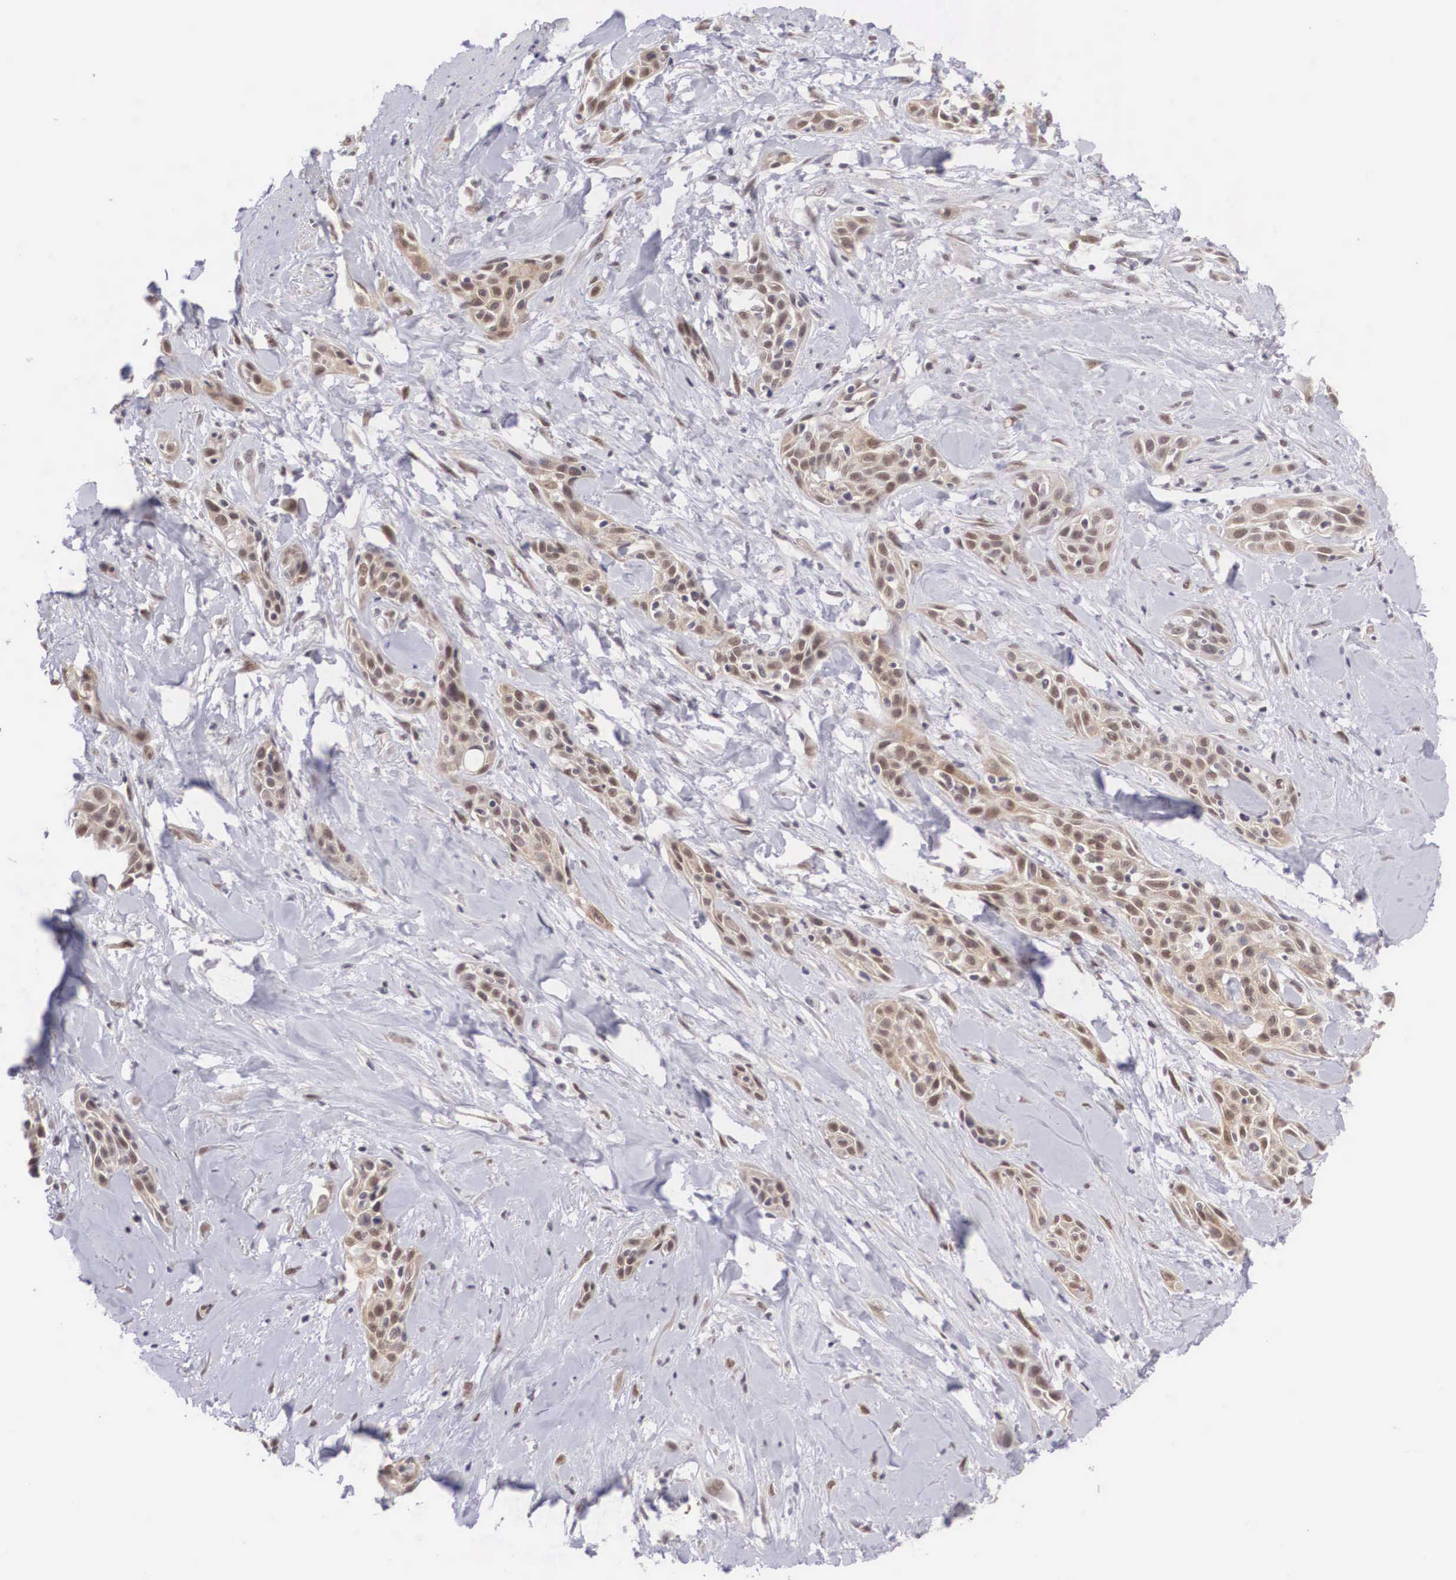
{"staining": {"intensity": "moderate", "quantity": ">75%", "location": "cytoplasmic/membranous,nuclear"}, "tissue": "skin cancer", "cell_type": "Tumor cells", "image_type": "cancer", "snomed": [{"axis": "morphology", "description": "Squamous cell carcinoma, NOS"}, {"axis": "topography", "description": "Skin"}, {"axis": "topography", "description": "Anal"}], "caption": "Protein expression by IHC demonstrates moderate cytoplasmic/membranous and nuclear expression in approximately >75% of tumor cells in skin cancer.", "gene": "NINL", "patient": {"sex": "male", "age": 64}}